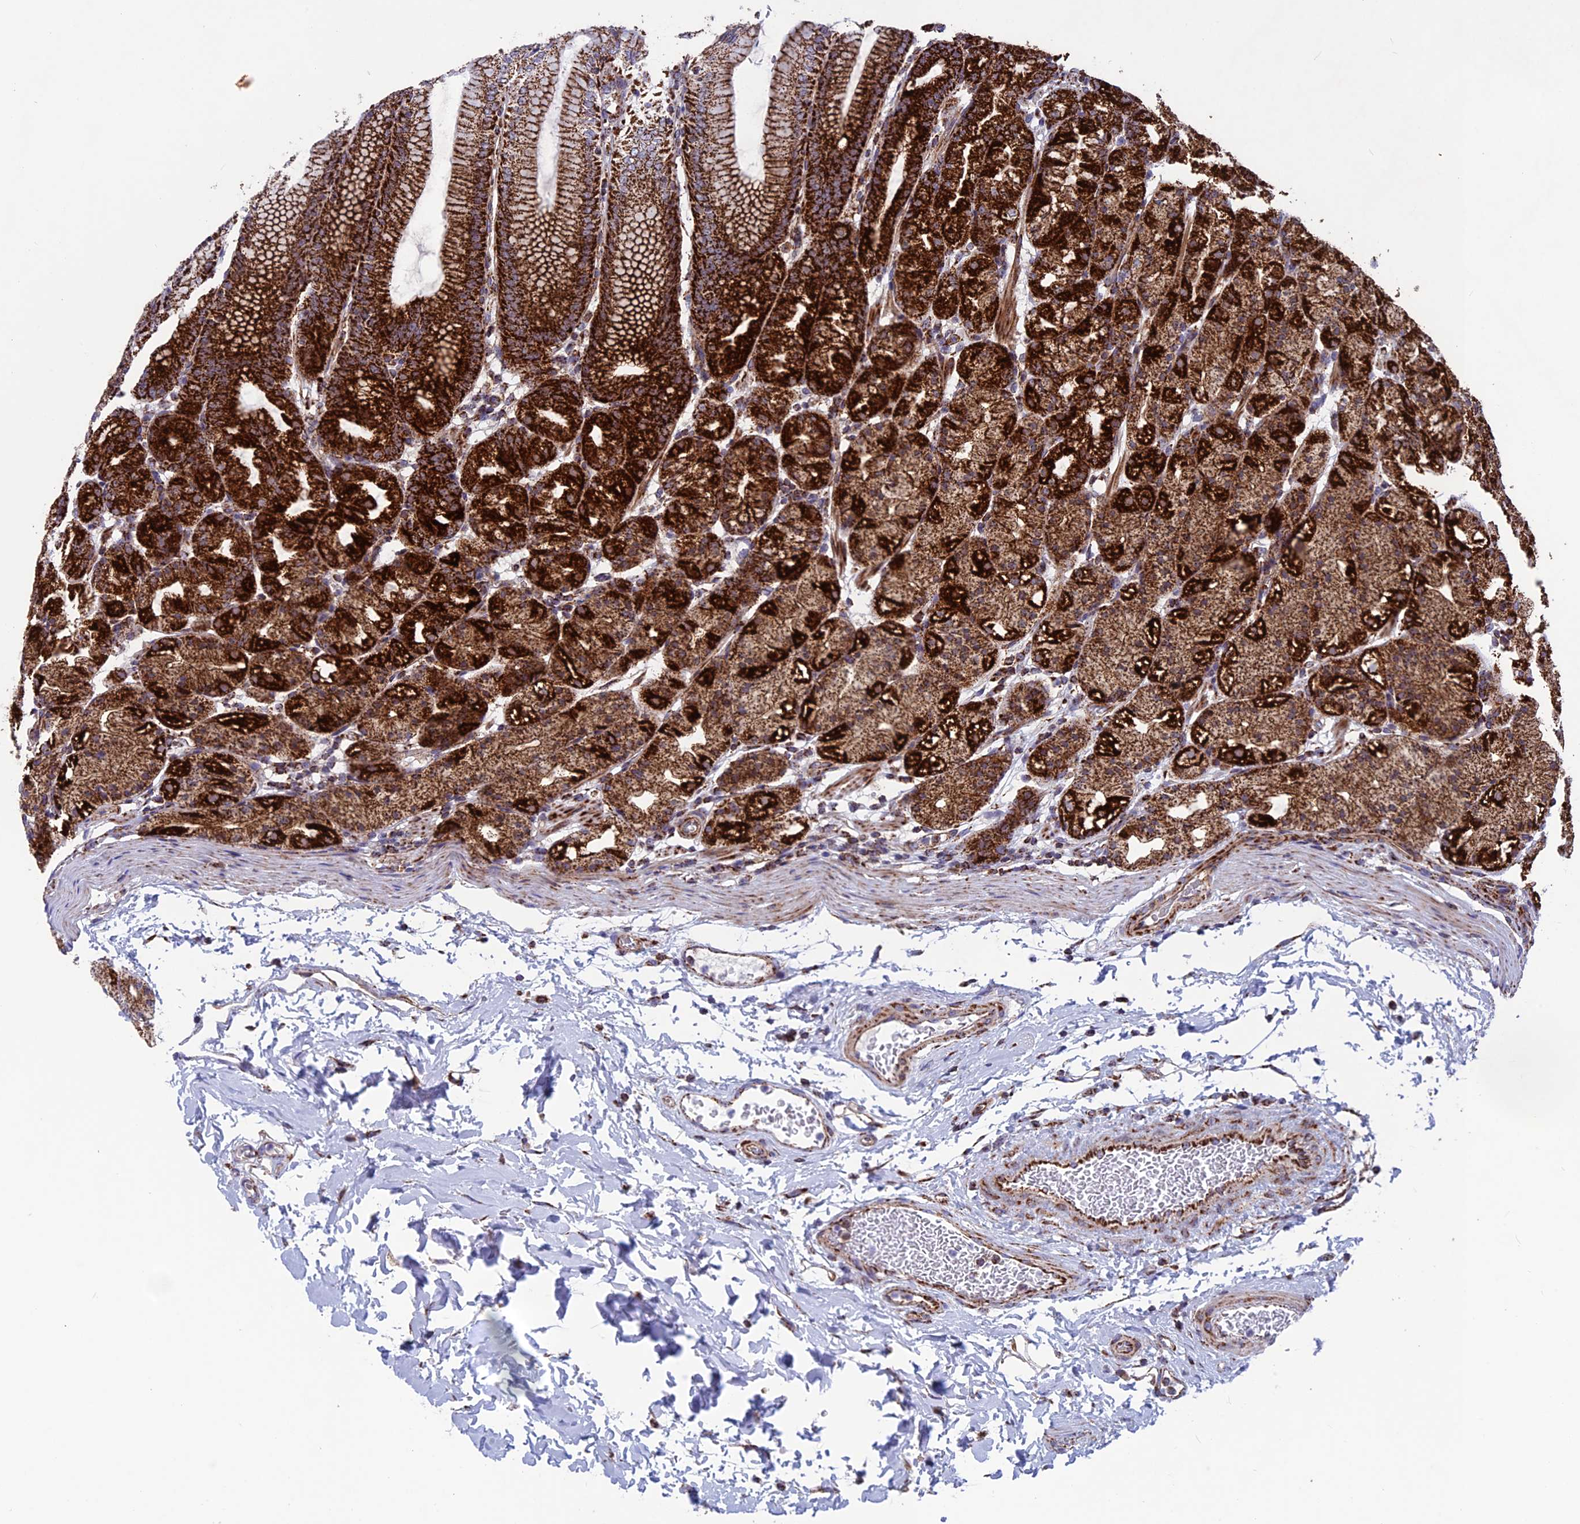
{"staining": {"intensity": "strong", "quantity": ">75%", "location": "cytoplasmic/membranous"}, "tissue": "stomach", "cell_type": "Glandular cells", "image_type": "normal", "snomed": [{"axis": "morphology", "description": "Normal tissue, NOS"}, {"axis": "topography", "description": "Stomach, upper"}], "caption": "A high-resolution image shows immunohistochemistry staining of unremarkable stomach, which displays strong cytoplasmic/membranous staining in approximately >75% of glandular cells.", "gene": "MRPS18B", "patient": {"sex": "male", "age": 48}}